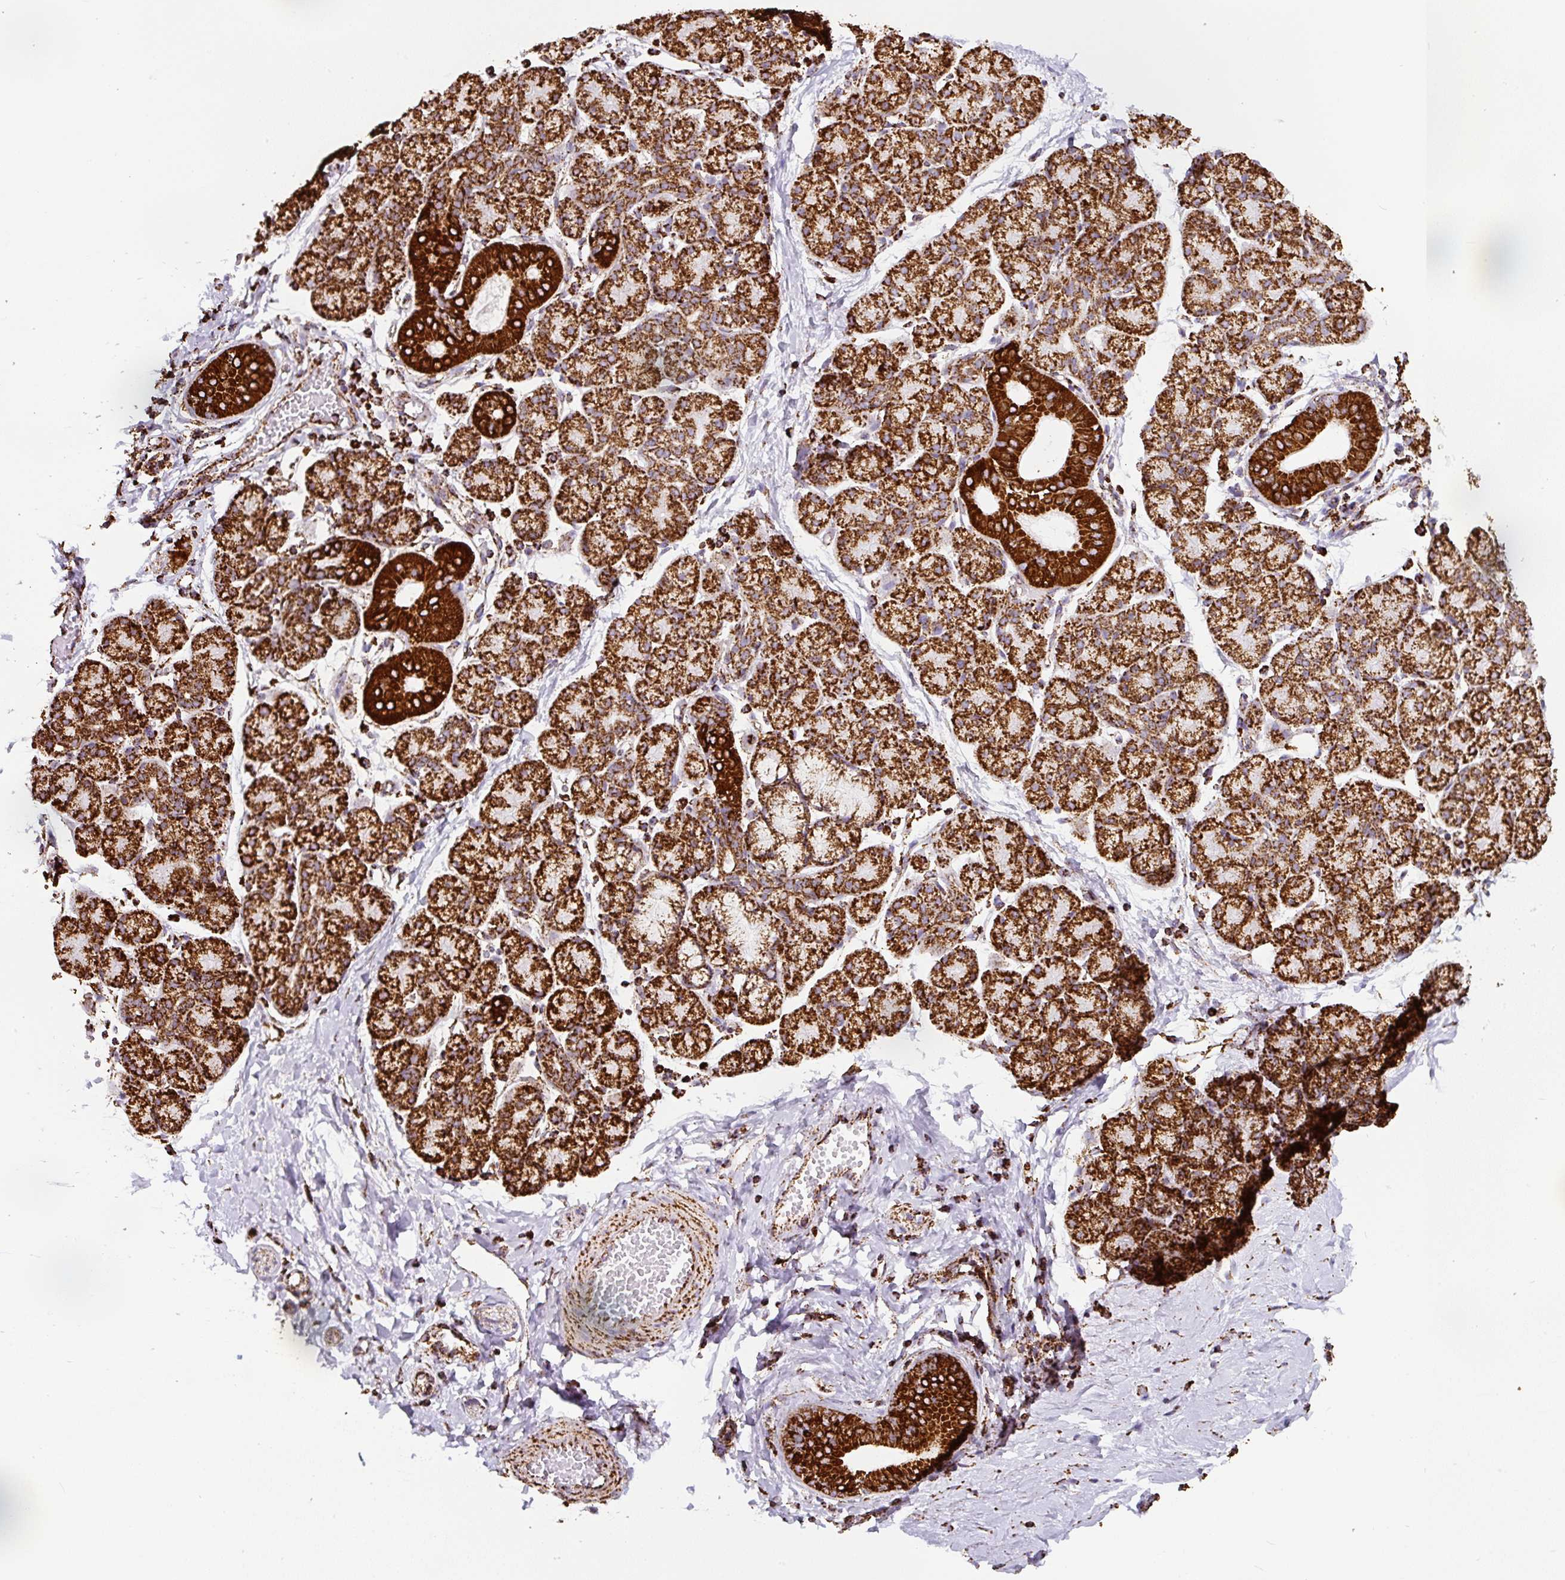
{"staining": {"intensity": "strong", "quantity": ">75%", "location": "cytoplasmic/membranous"}, "tissue": "salivary gland", "cell_type": "Glandular cells", "image_type": "normal", "snomed": [{"axis": "morphology", "description": "Normal tissue, NOS"}, {"axis": "morphology", "description": "Inflammation, NOS"}, {"axis": "topography", "description": "Lymph node"}, {"axis": "topography", "description": "Salivary gland"}], "caption": "This is an image of IHC staining of unremarkable salivary gland, which shows strong expression in the cytoplasmic/membranous of glandular cells.", "gene": "ATP5F1A", "patient": {"sex": "male", "age": 3}}